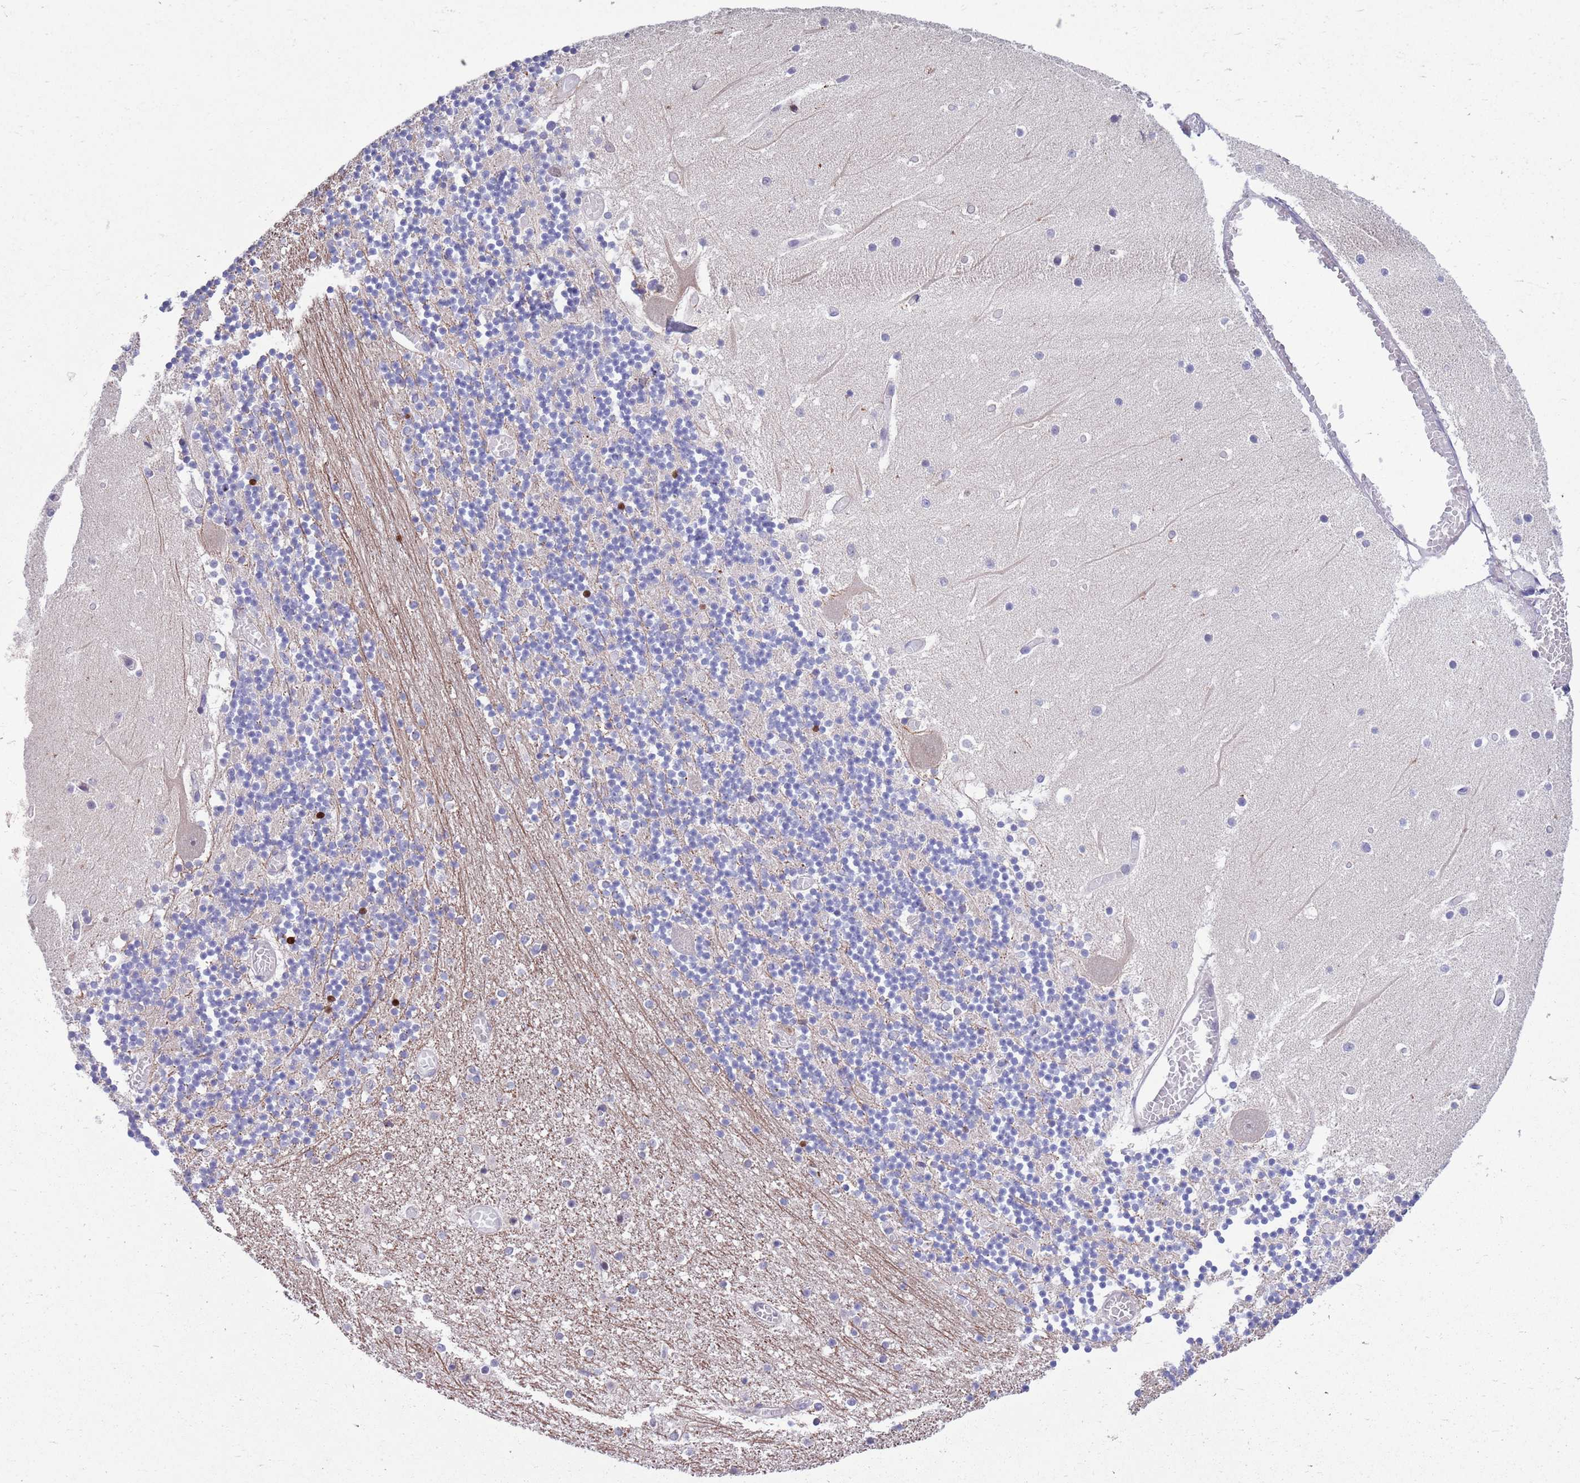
{"staining": {"intensity": "strong", "quantity": "25%-75%", "location": "nuclear"}, "tissue": "cerebellum", "cell_type": "Cells in granular layer", "image_type": "normal", "snomed": [{"axis": "morphology", "description": "Normal tissue, NOS"}, {"axis": "topography", "description": "Cerebellum"}], "caption": "A micrograph of human cerebellum stained for a protein demonstrates strong nuclear brown staining in cells in granular layer. (Brightfield microscopy of DAB IHC at high magnification).", "gene": "KLHL29", "patient": {"sex": "female", "age": 28}}